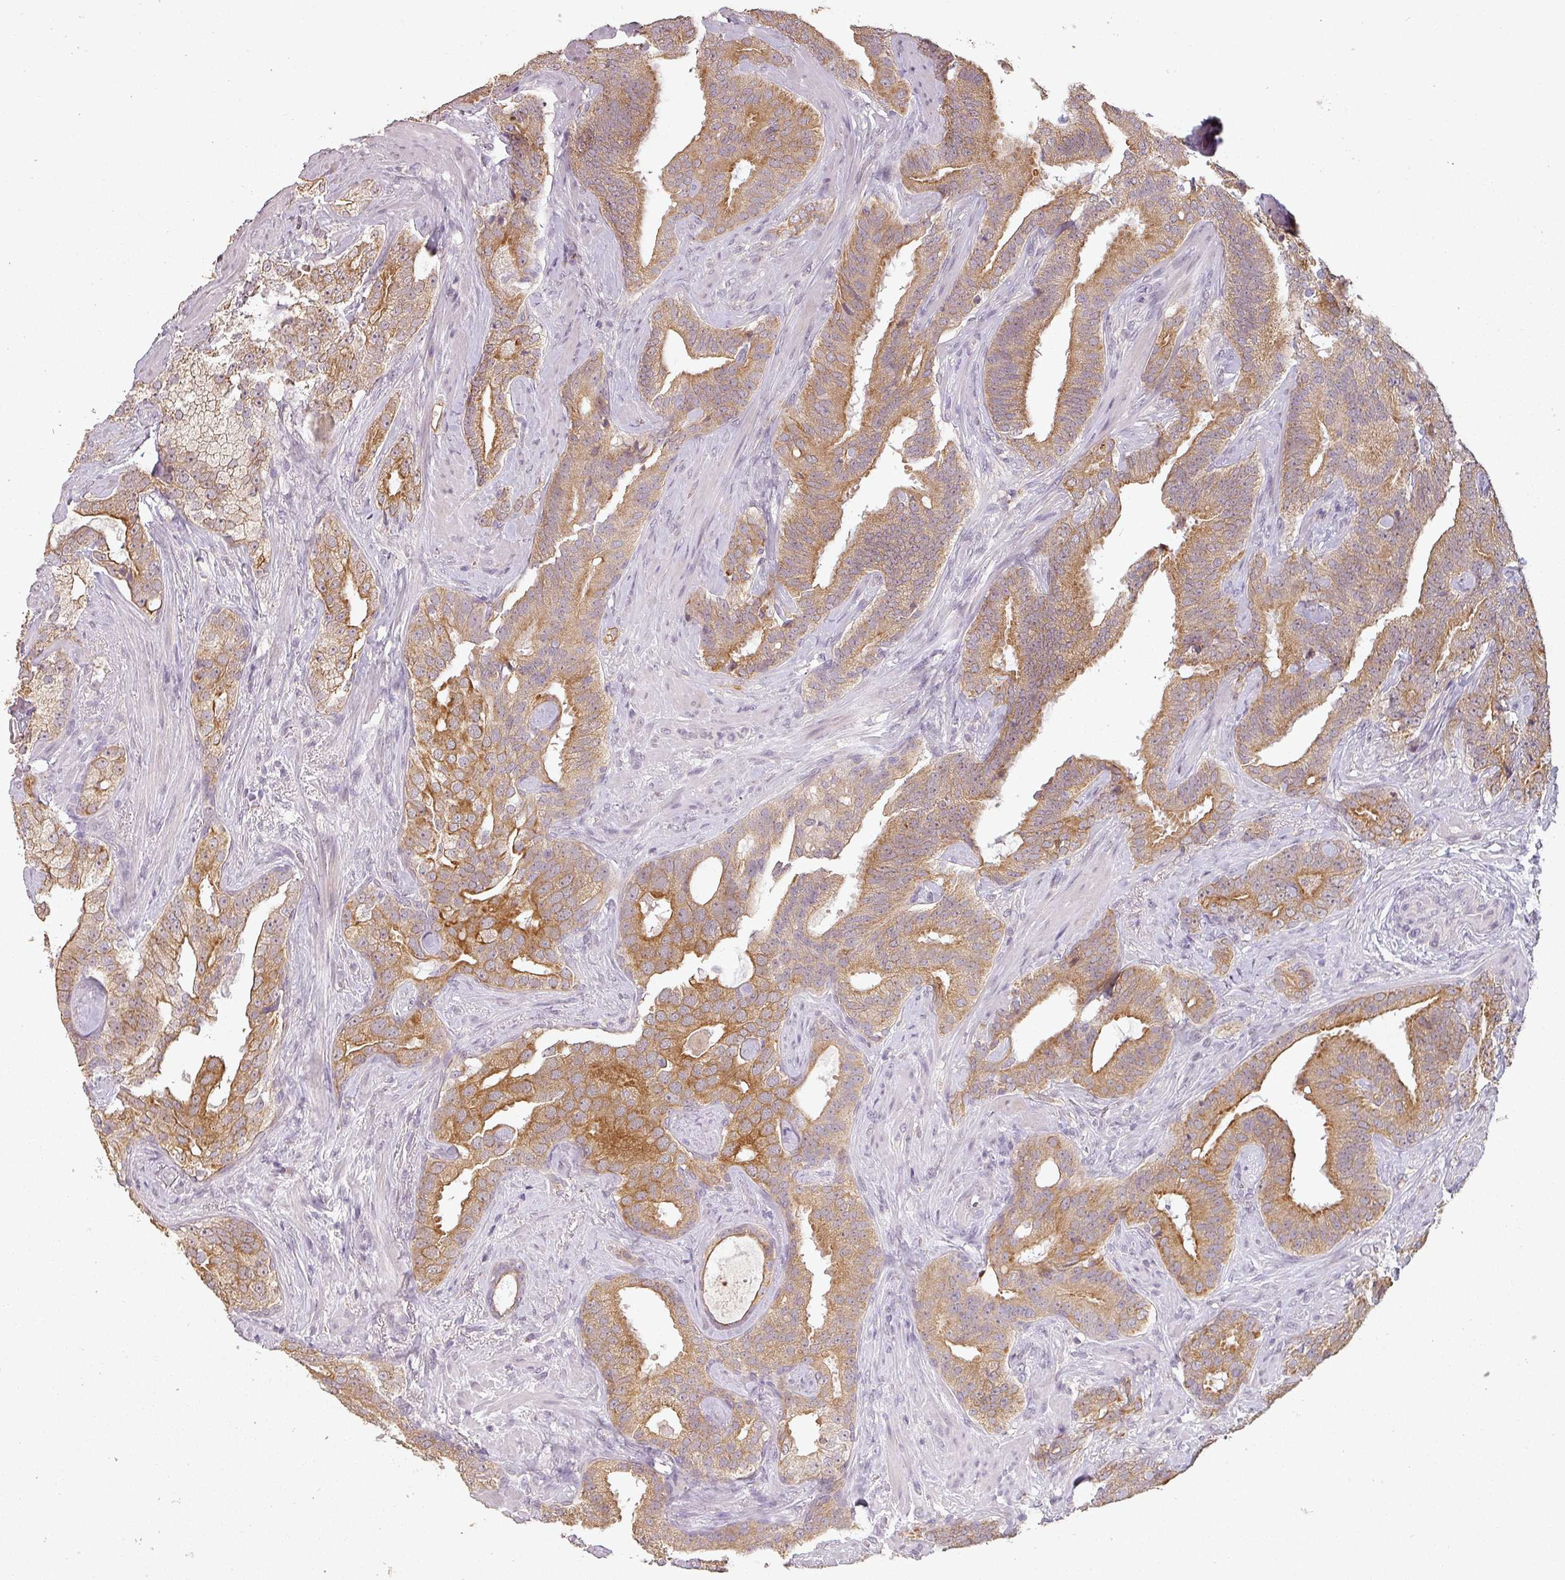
{"staining": {"intensity": "moderate", "quantity": ">75%", "location": "cytoplasmic/membranous"}, "tissue": "prostate cancer", "cell_type": "Tumor cells", "image_type": "cancer", "snomed": [{"axis": "morphology", "description": "Adenocarcinoma, High grade"}, {"axis": "topography", "description": "Prostate"}], "caption": "Protein expression analysis of adenocarcinoma (high-grade) (prostate) exhibits moderate cytoplasmic/membranous positivity in approximately >75% of tumor cells. (Brightfield microscopy of DAB IHC at high magnification).", "gene": "LYPLA1", "patient": {"sex": "male", "age": 64}}